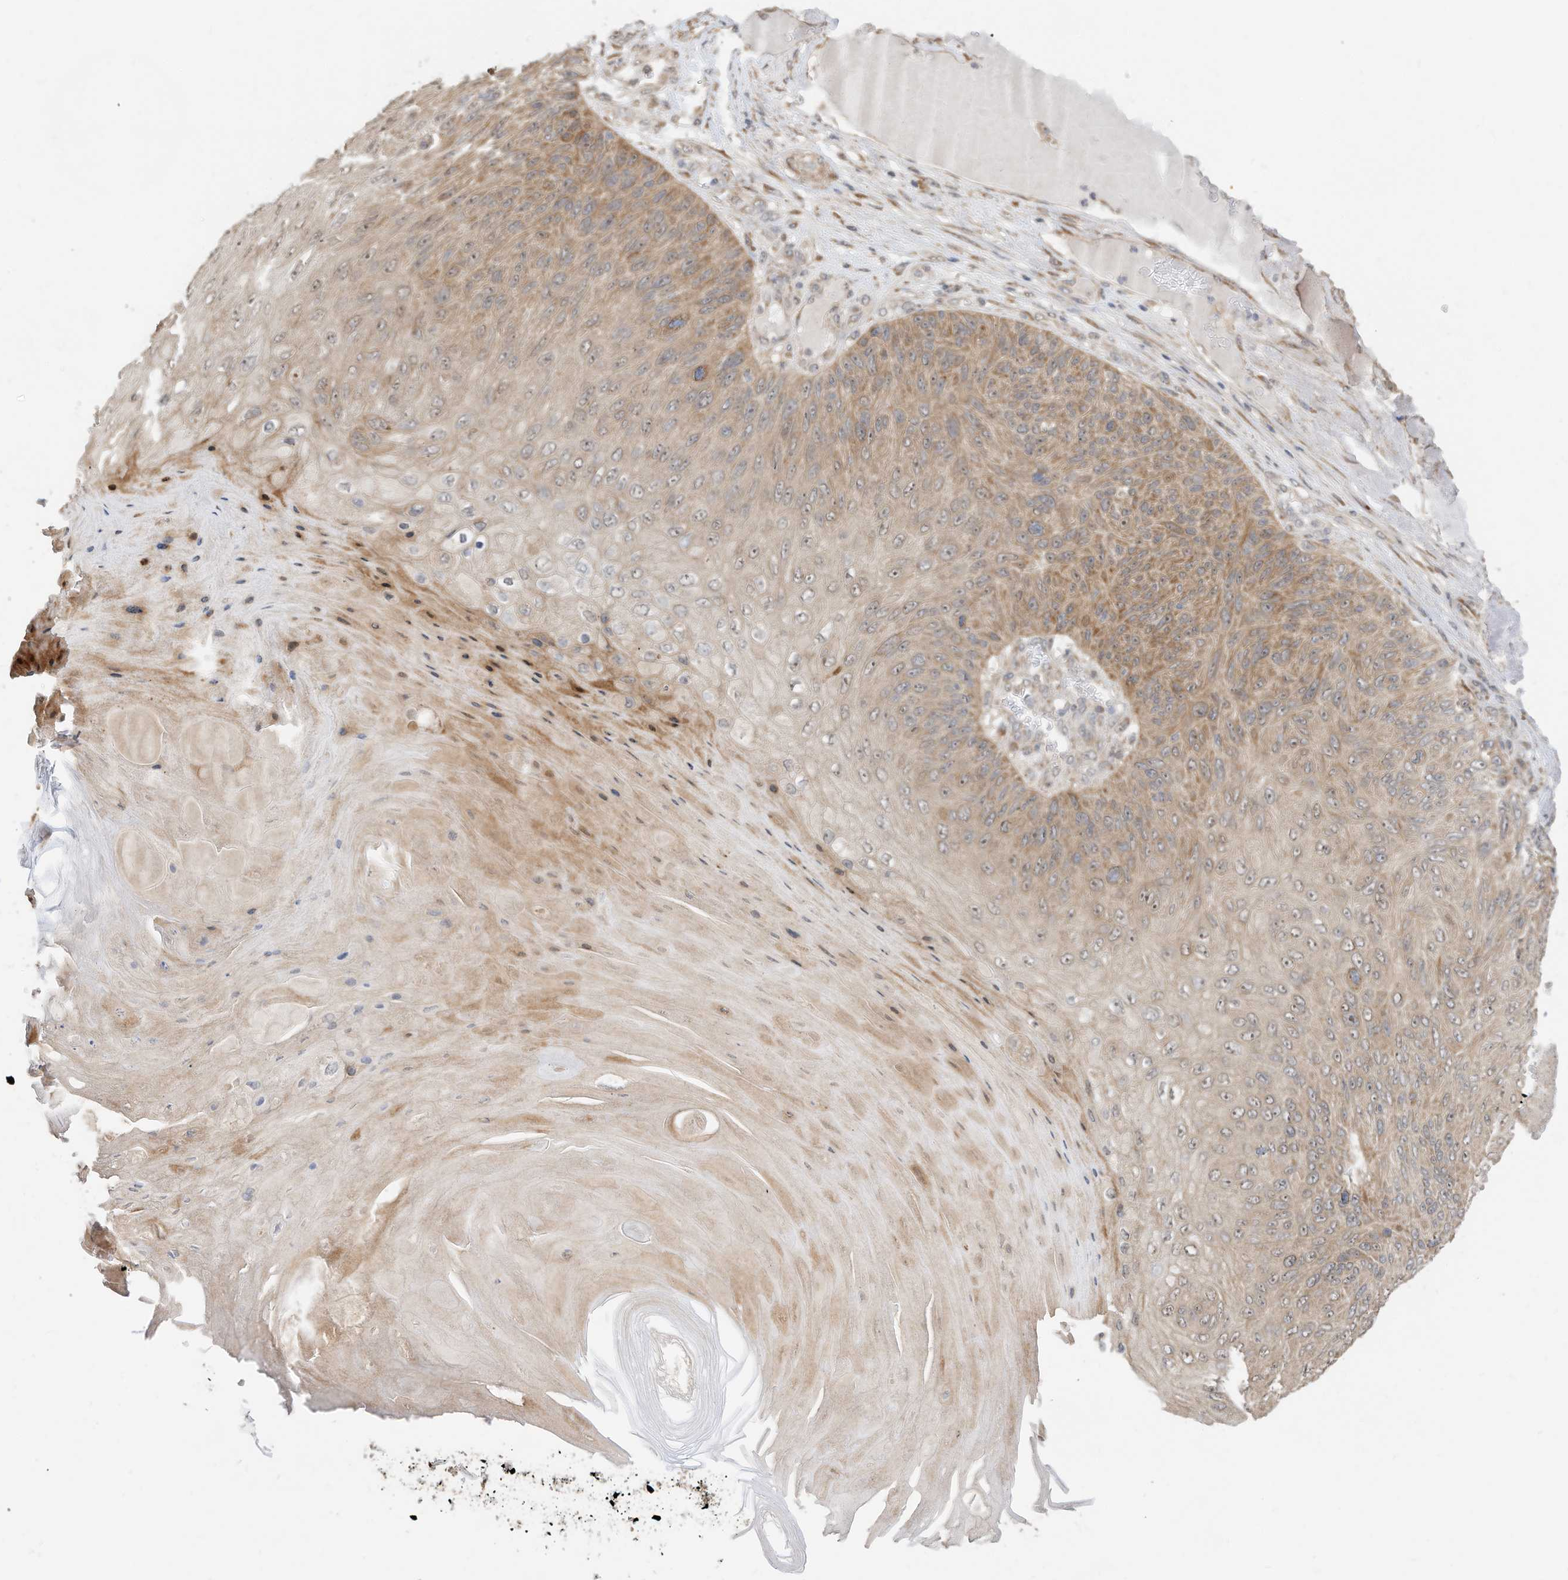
{"staining": {"intensity": "moderate", "quantity": "25%-75%", "location": "cytoplasmic/membranous"}, "tissue": "skin cancer", "cell_type": "Tumor cells", "image_type": "cancer", "snomed": [{"axis": "morphology", "description": "Squamous cell carcinoma, NOS"}, {"axis": "topography", "description": "Skin"}], "caption": "A histopathology image showing moderate cytoplasmic/membranous positivity in about 25%-75% of tumor cells in squamous cell carcinoma (skin), as visualized by brown immunohistochemical staining.", "gene": "CAGE1", "patient": {"sex": "female", "age": 88}}